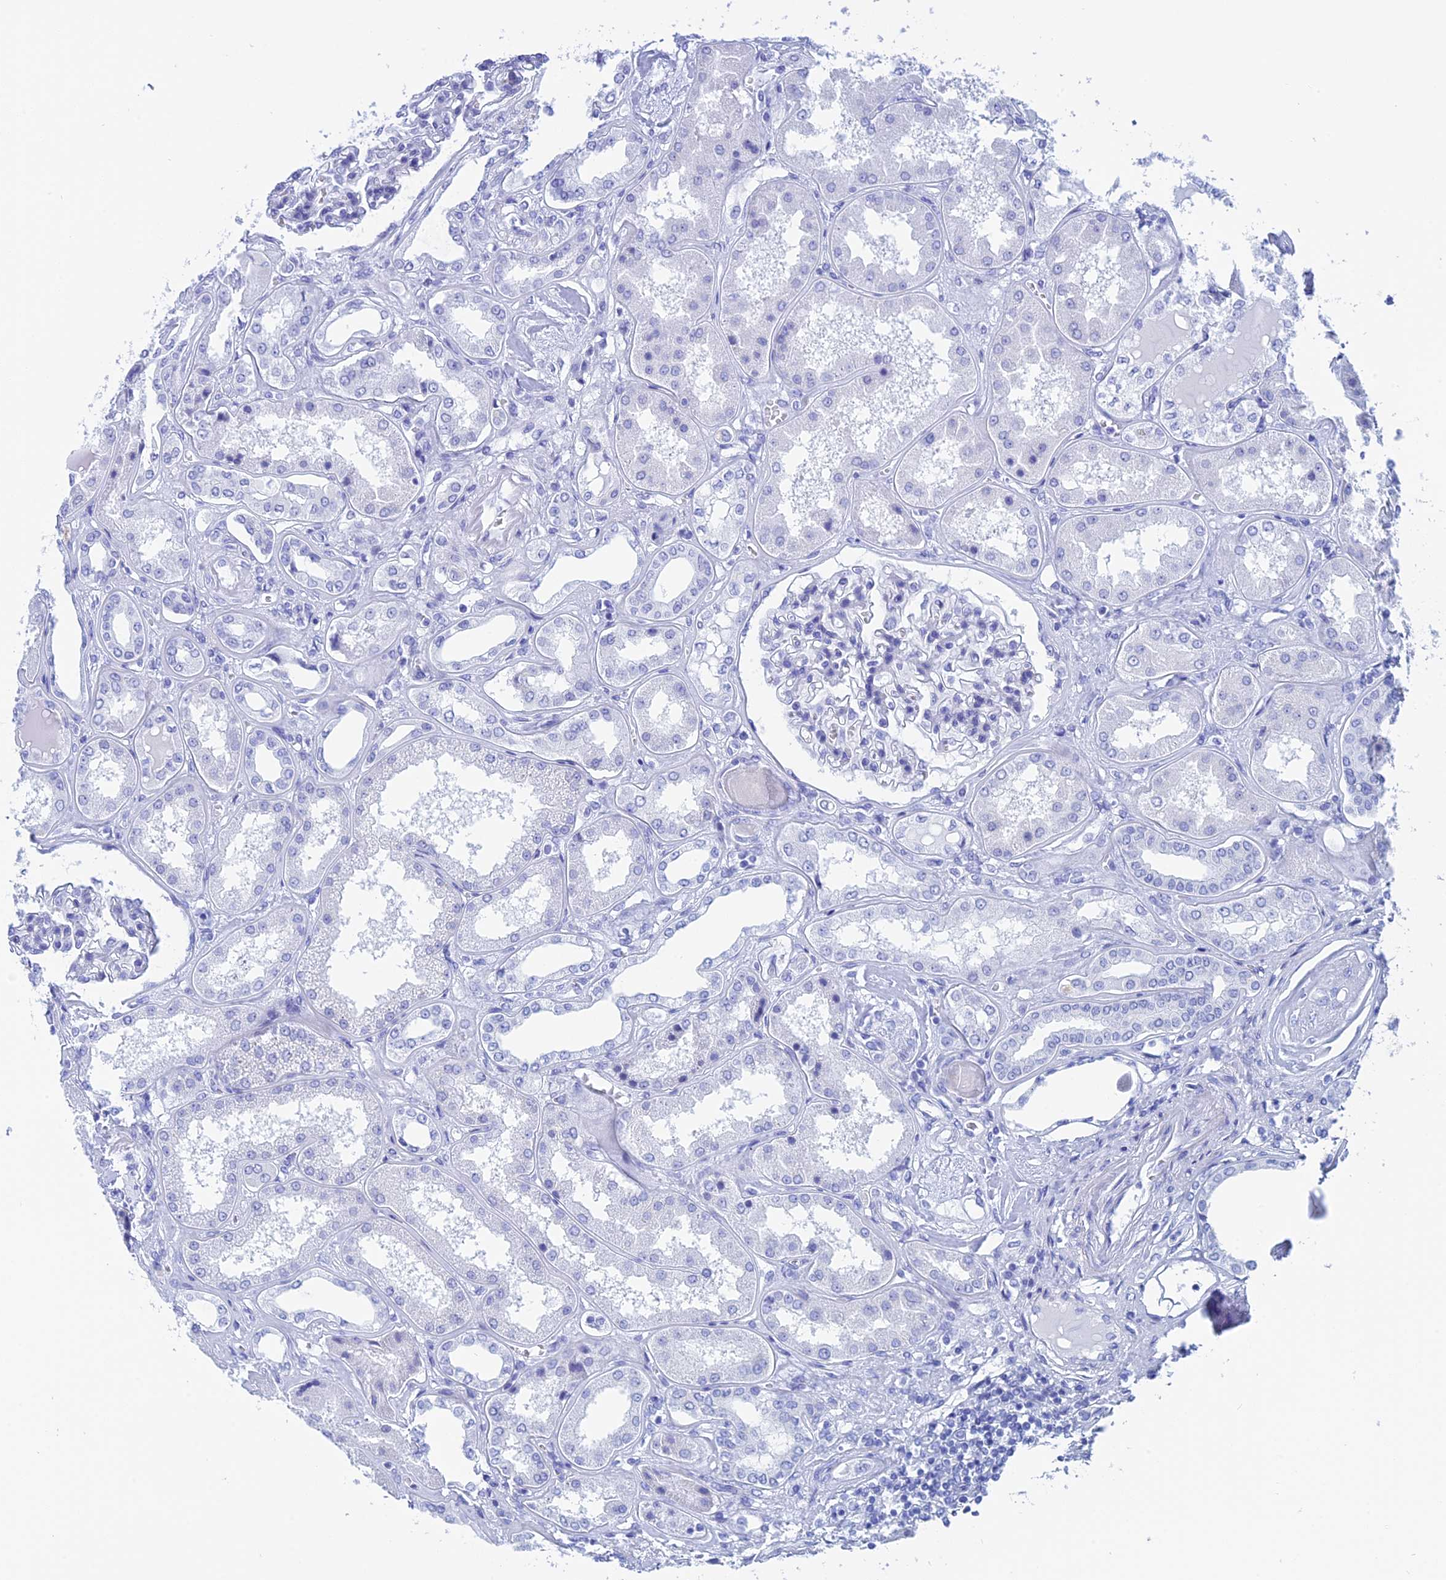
{"staining": {"intensity": "negative", "quantity": "none", "location": "none"}, "tissue": "kidney", "cell_type": "Cells in glomeruli", "image_type": "normal", "snomed": [{"axis": "morphology", "description": "Normal tissue, NOS"}, {"axis": "topography", "description": "Kidney"}], "caption": "A high-resolution micrograph shows immunohistochemistry staining of normal kidney, which displays no significant positivity in cells in glomeruli.", "gene": "TEX101", "patient": {"sex": "female", "age": 56}}